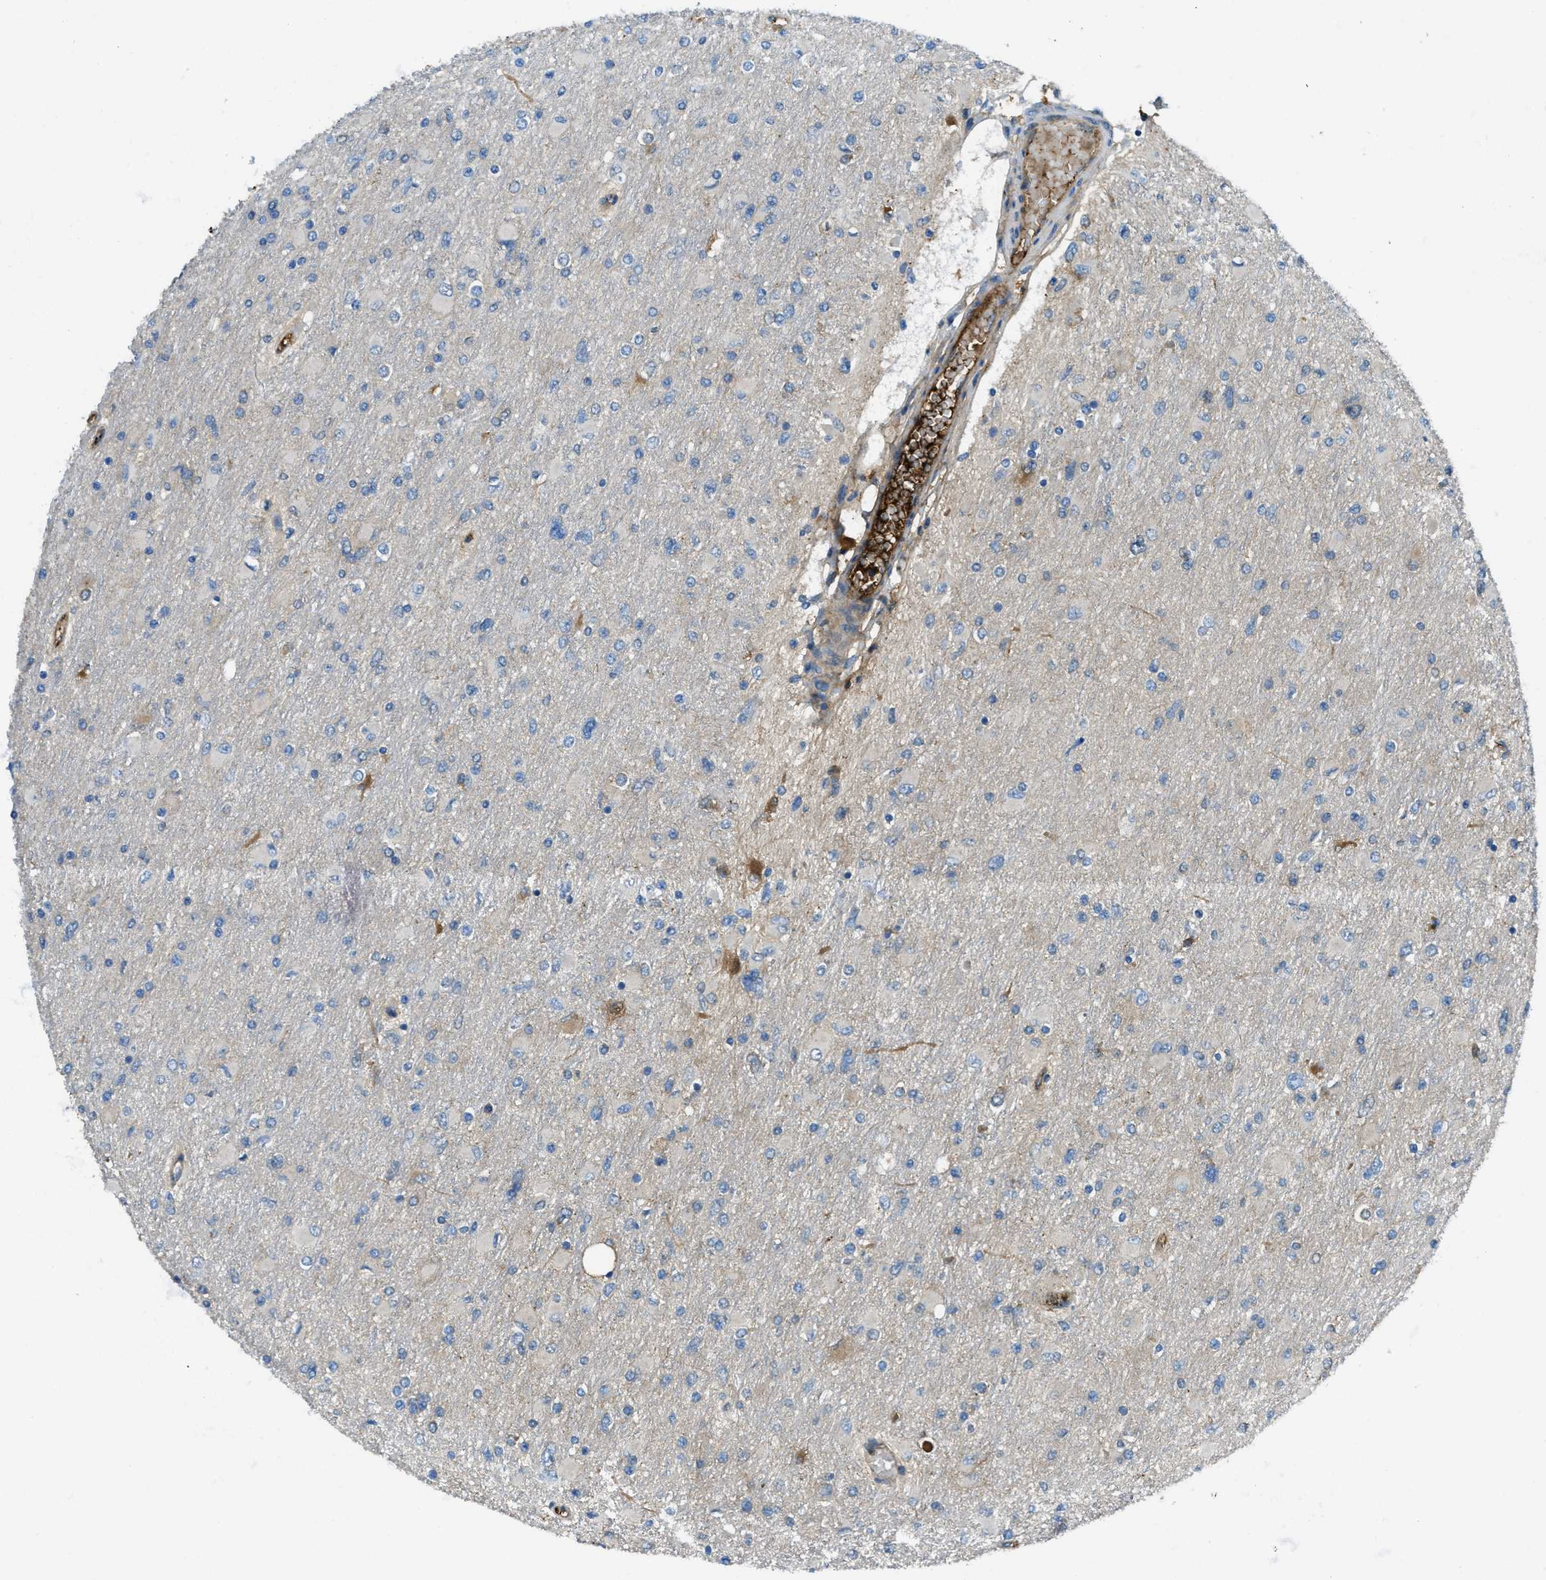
{"staining": {"intensity": "weak", "quantity": "25%-75%", "location": "cytoplasmic/membranous"}, "tissue": "glioma", "cell_type": "Tumor cells", "image_type": "cancer", "snomed": [{"axis": "morphology", "description": "Glioma, malignant, High grade"}, {"axis": "topography", "description": "Cerebral cortex"}], "caption": "Immunohistochemical staining of human glioma exhibits low levels of weak cytoplasmic/membranous protein expression in approximately 25%-75% of tumor cells.", "gene": "TRIM59", "patient": {"sex": "female", "age": 36}}